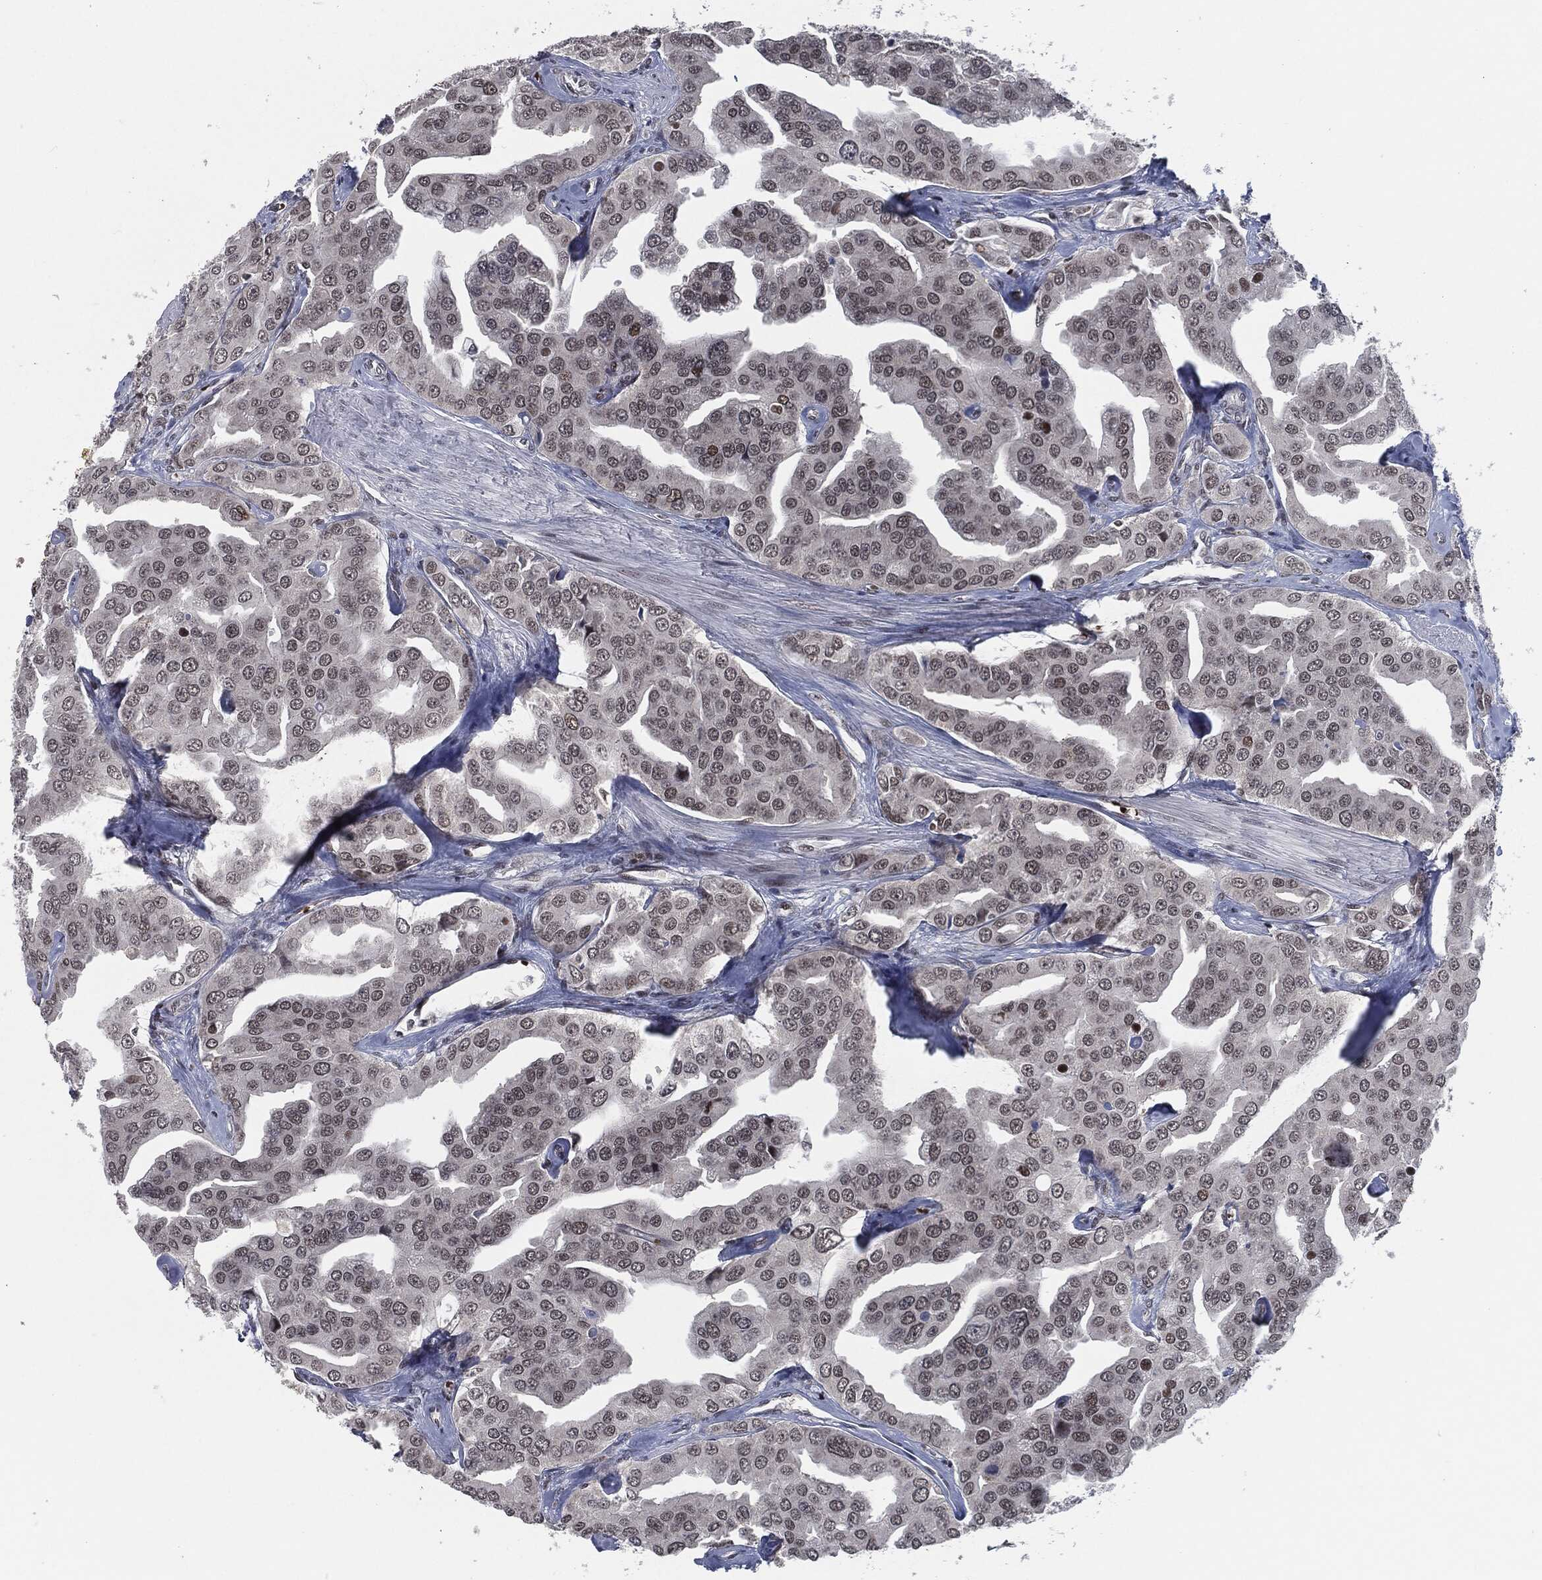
{"staining": {"intensity": "weak", "quantity": "25%-75%", "location": "nuclear"}, "tissue": "prostate cancer", "cell_type": "Tumor cells", "image_type": "cancer", "snomed": [{"axis": "morphology", "description": "Adenocarcinoma, NOS"}, {"axis": "topography", "description": "Prostate and seminal vesicle, NOS"}, {"axis": "topography", "description": "Prostate"}], "caption": "High-magnification brightfield microscopy of adenocarcinoma (prostate) stained with DAB (3,3'-diaminobenzidine) (brown) and counterstained with hematoxylin (blue). tumor cells exhibit weak nuclear expression is present in approximately25%-75% of cells.", "gene": "ANXA1", "patient": {"sex": "male", "age": 69}}